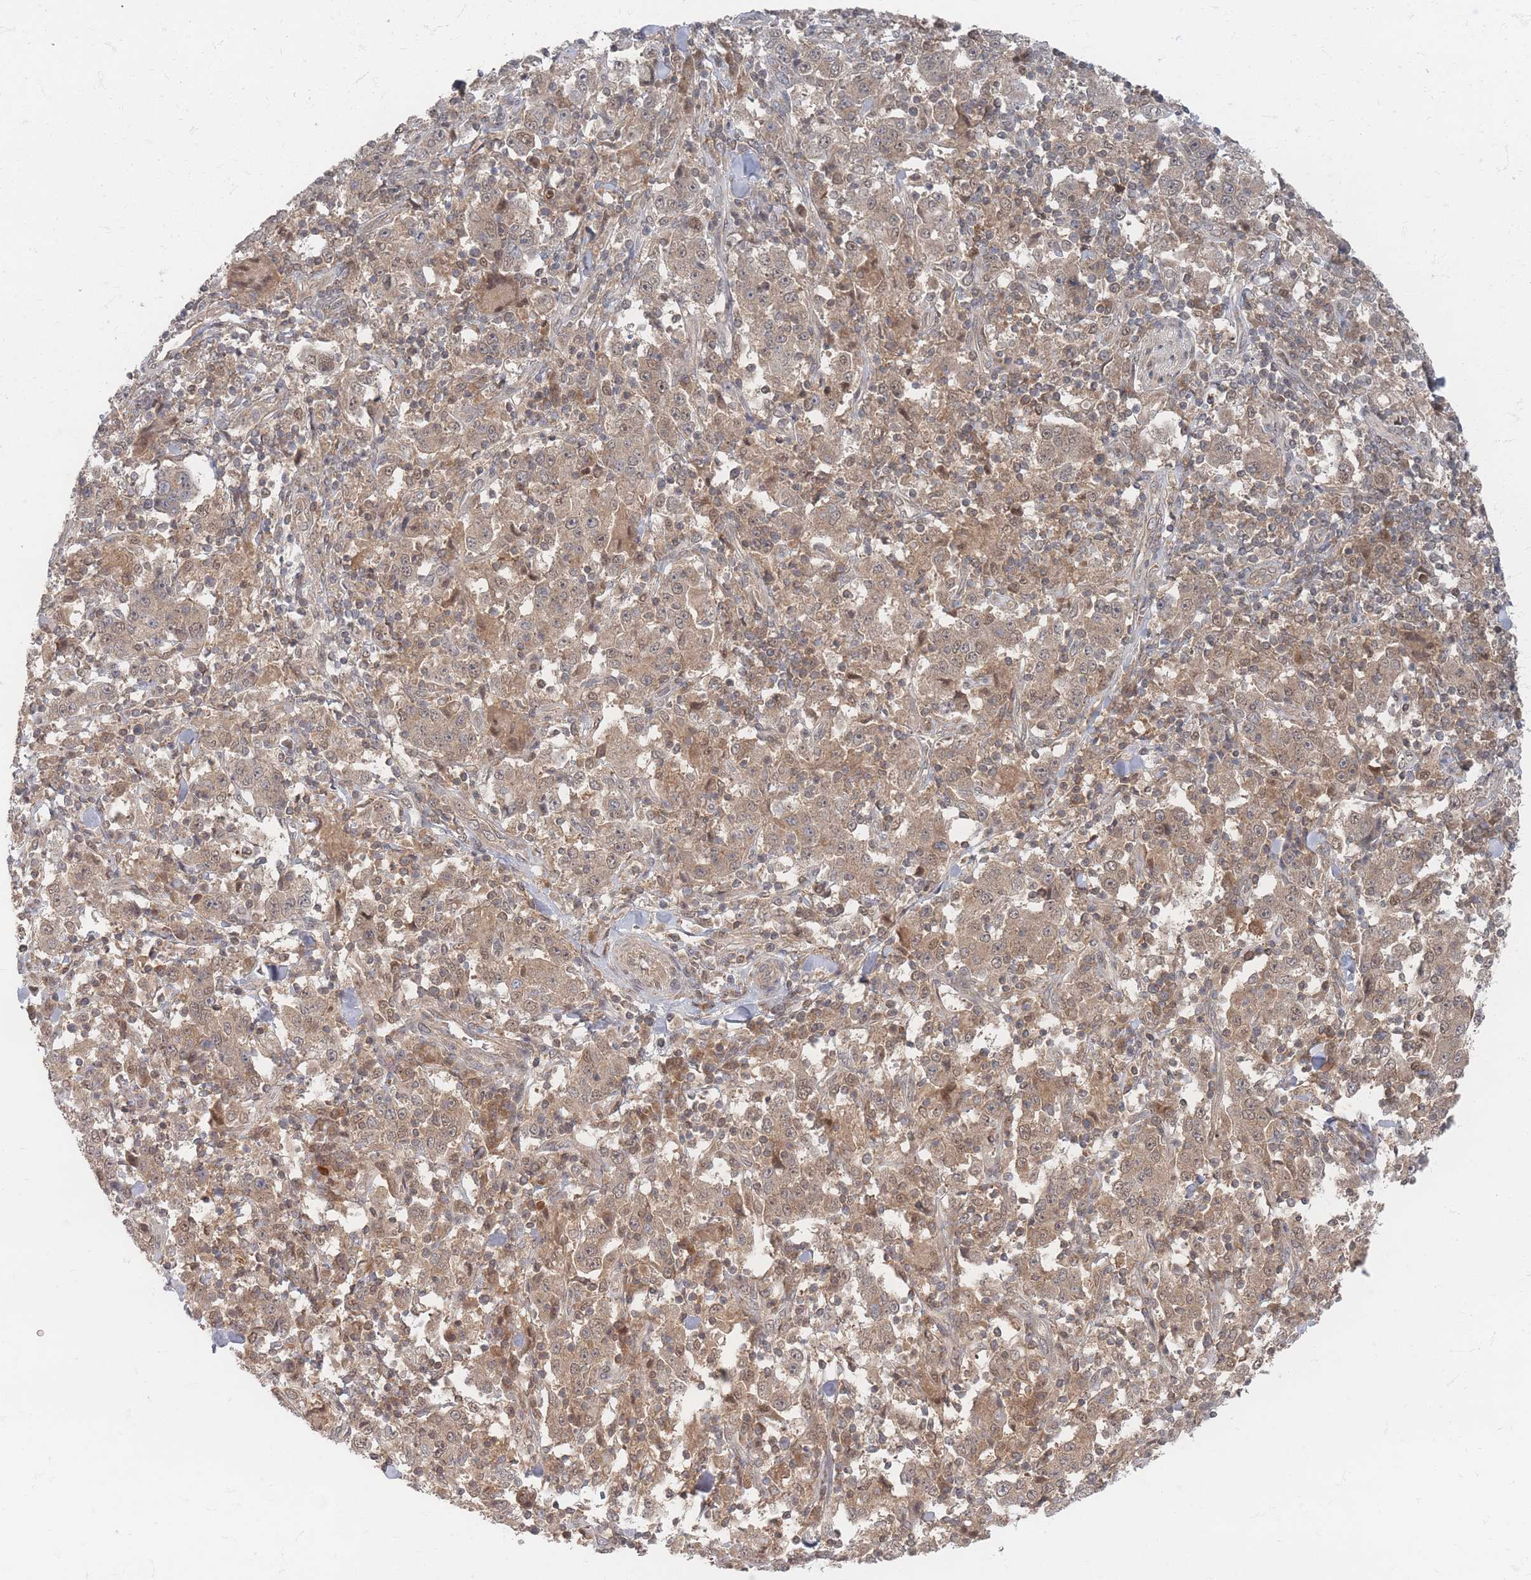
{"staining": {"intensity": "weak", "quantity": ">75%", "location": "cytoplasmic/membranous,nuclear"}, "tissue": "stomach cancer", "cell_type": "Tumor cells", "image_type": "cancer", "snomed": [{"axis": "morphology", "description": "Normal tissue, NOS"}, {"axis": "morphology", "description": "Adenocarcinoma, NOS"}, {"axis": "topography", "description": "Stomach, upper"}, {"axis": "topography", "description": "Stomach"}], "caption": "Immunohistochemistry photomicrograph of human stomach cancer (adenocarcinoma) stained for a protein (brown), which displays low levels of weak cytoplasmic/membranous and nuclear positivity in approximately >75% of tumor cells.", "gene": "PSMD9", "patient": {"sex": "male", "age": 59}}